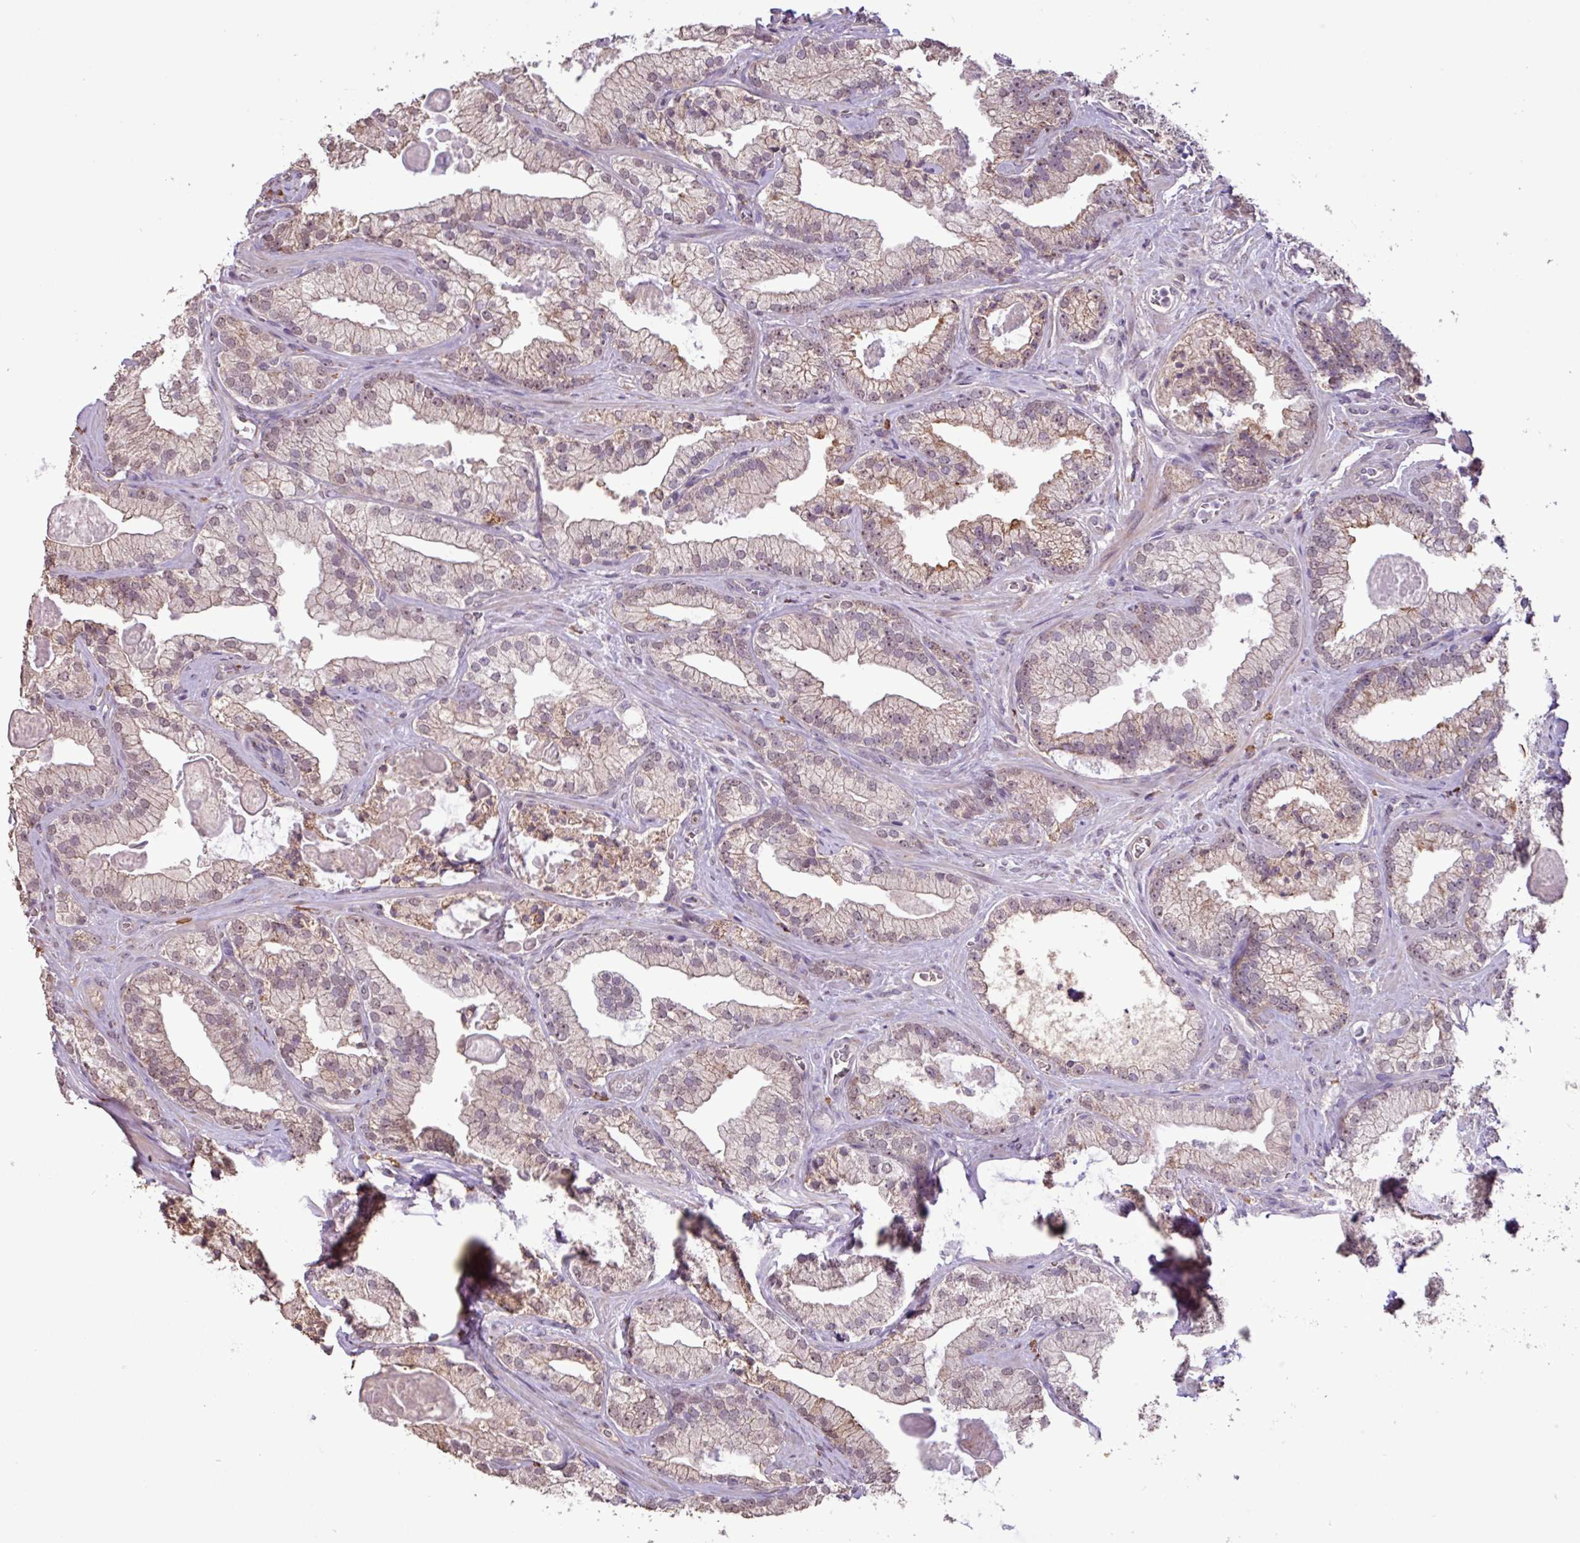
{"staining": {"intensity": "weak", "quantity": ">75%", "location": "cytoplasmic/membranous,nuclear"}, "tissue": "prostate cancer", "cell_type": "Tumor cells", "image_type": "cancer", "snomed": [{"axis": "morphology", "description": "Adenocarcinoma, High grade"}, {"axis": "topography", "description": "Prostate"}], "caption": "Immunohistochemistry (DAB) staining of human prostate cancer (adenocarcinoma (high-grade)) exhibits weak cytoplasmic/membranous and nuclear protein positivity in approximately >75% of tumor cells.", "gene": "L3MBTL3", "patient": {"sex": "male", "age": 68}}